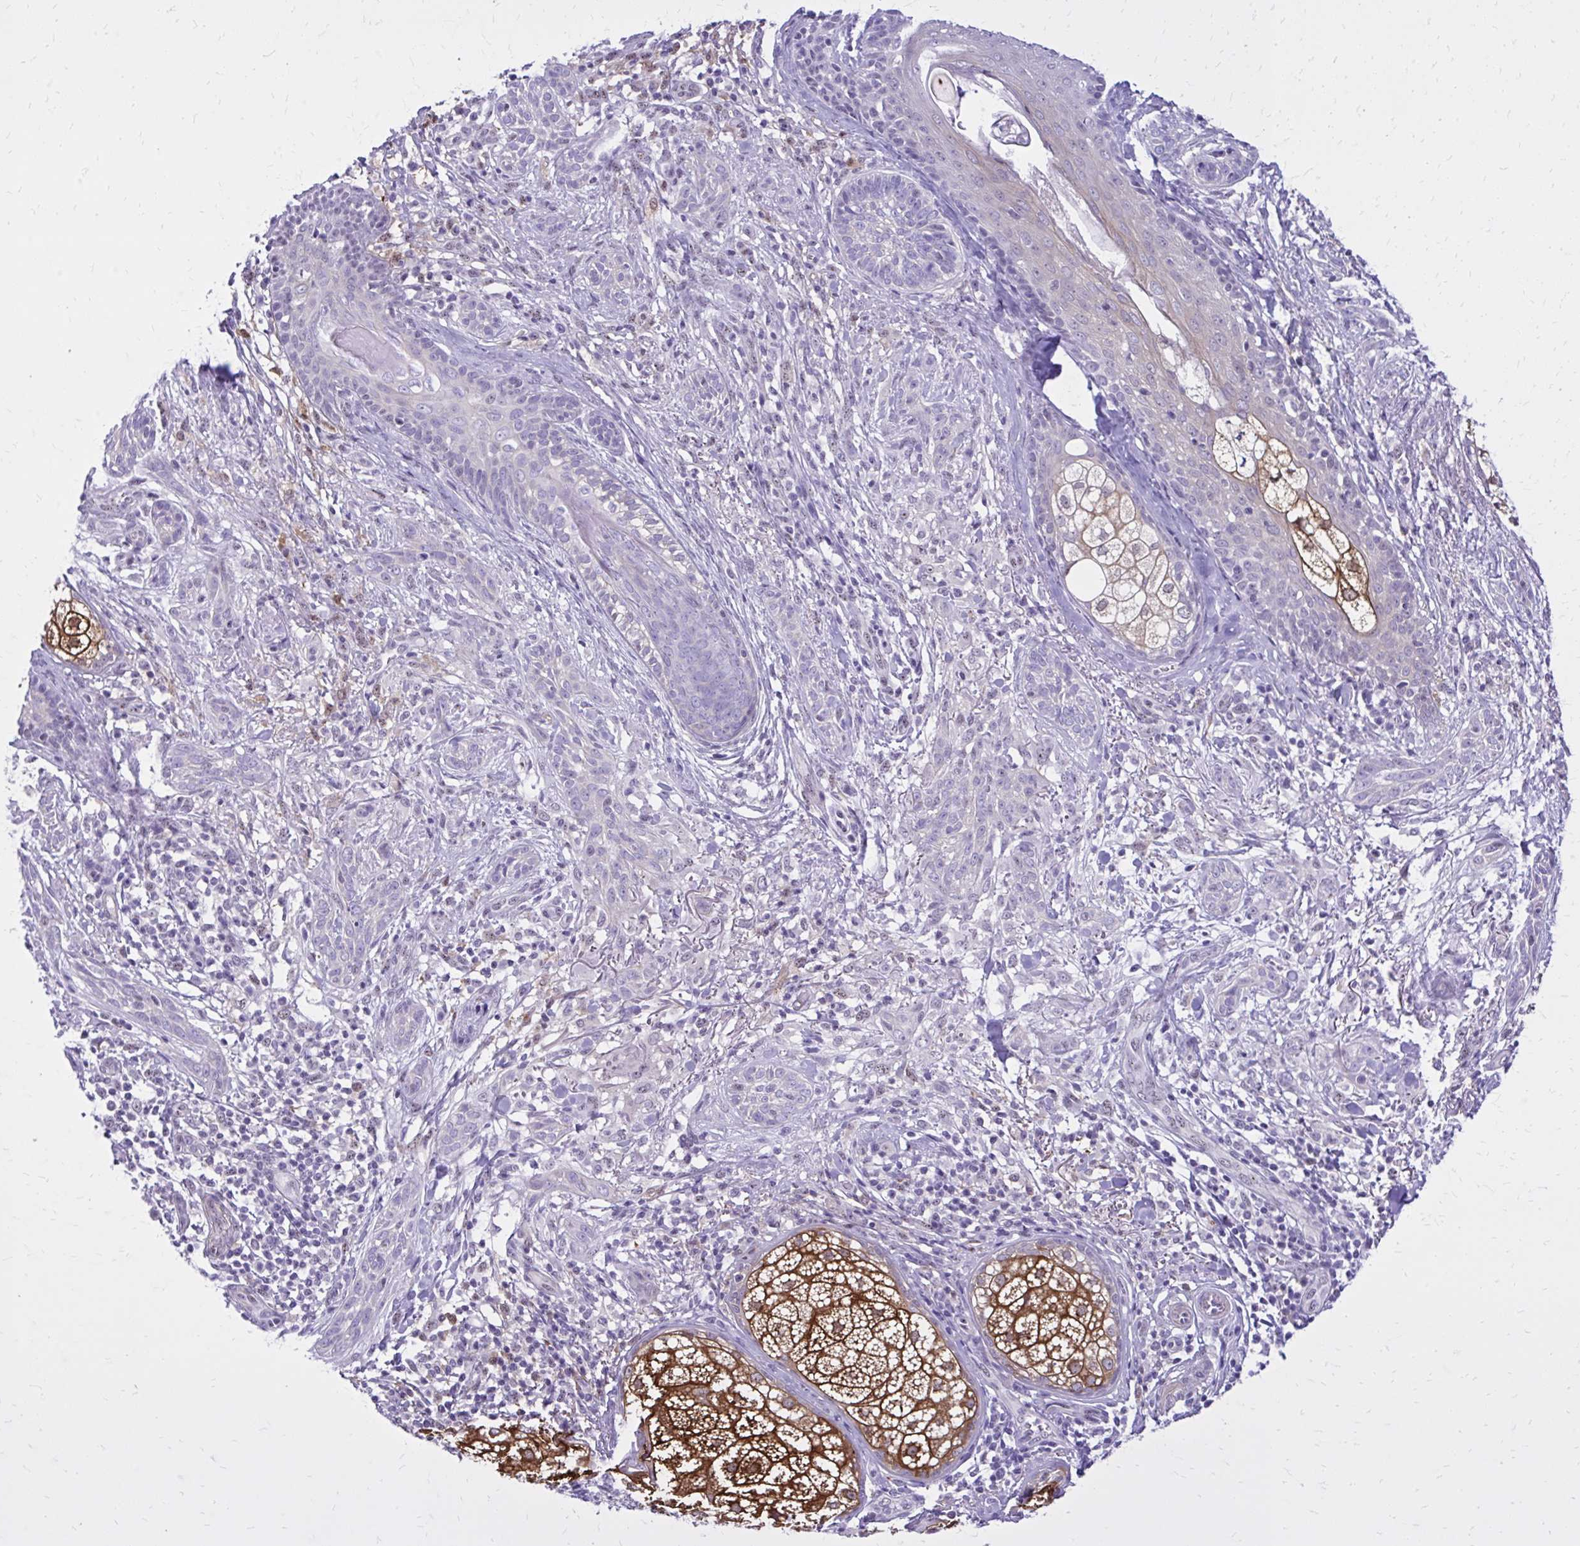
{"staining": {"intensity": "negative", "quantity": "none", "location": "none"}, "tissue": "skin cancer", "cell_type": "Tumor cells", "image_type": "cancer", "snomed": [{"axis": "morphology", "description": "Basal cell carcinoma"}, {"axis": "topography", "description": "Skin"}], "caption": "Immunohistochemical staining of human skin cancer (basal cell carcinoma) reveals no significant staining in tumor cells.", "gene": "RASL11B", "patient": {"sex": "male", "age": 75}}